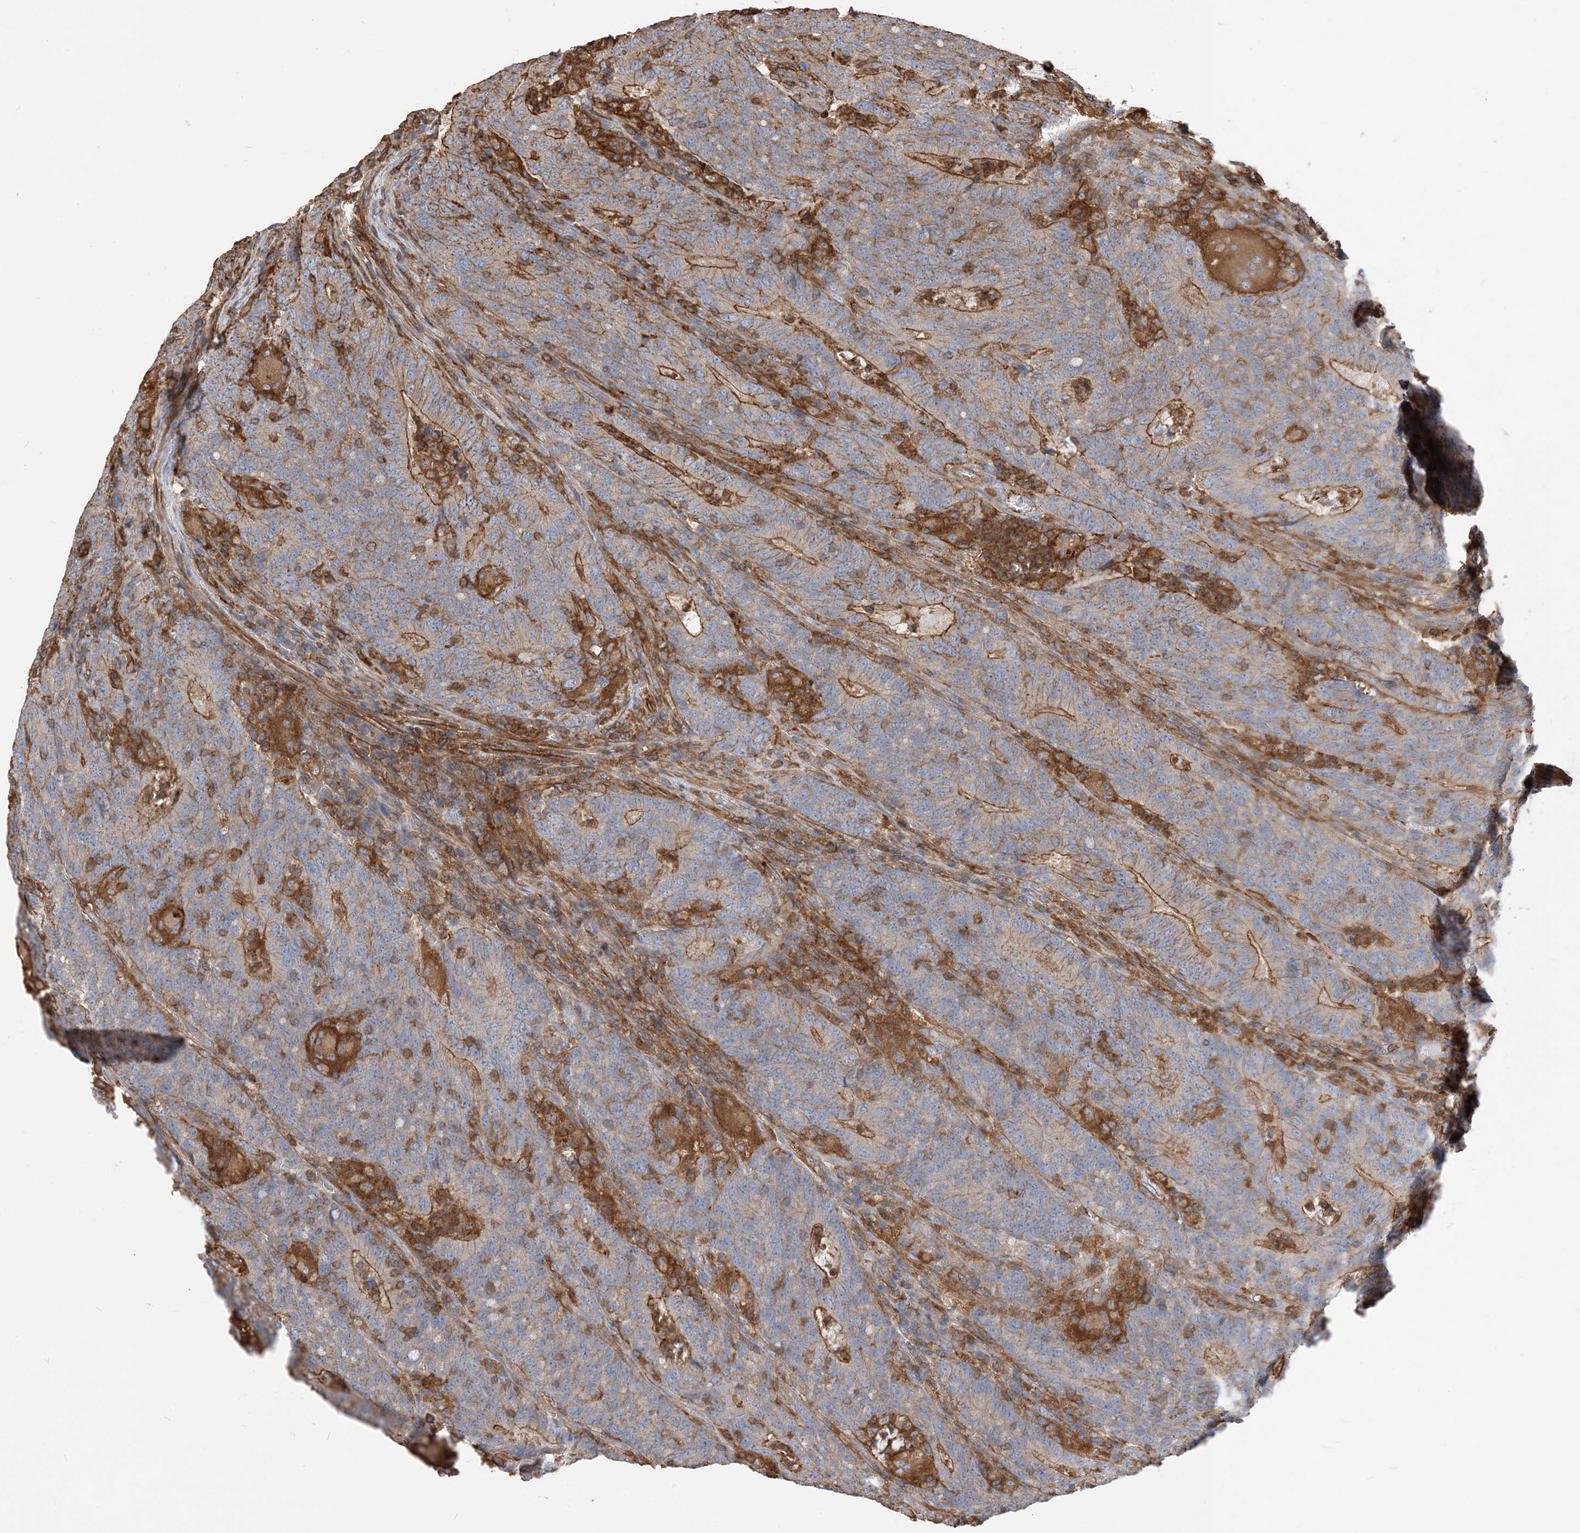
{"staining": {"intensity": "weak", "quantity": "25%-75%", "location": "cytoplasmic/membranous"}, "tissue": "colorectal cancer", "cell_type": "Tumor cells", "image_type": "cancer", "snomed": [{"axis": "morphology", "description": "Normal tissue, NOS"}, {"axis": "morphology", "description": "Adenocarcinoma, NOS"}, {"axis": "topography", "description": "Colon"}], "caption": "Colorectal adenocarcinoma tissue reveals weak cytoplasmic/membranous expression in approximately 25%-75% of tumor cells, visualized by immunohistochemistry.", "gene": "PARVG", "patient": {"sex": "female", "age": 75}}